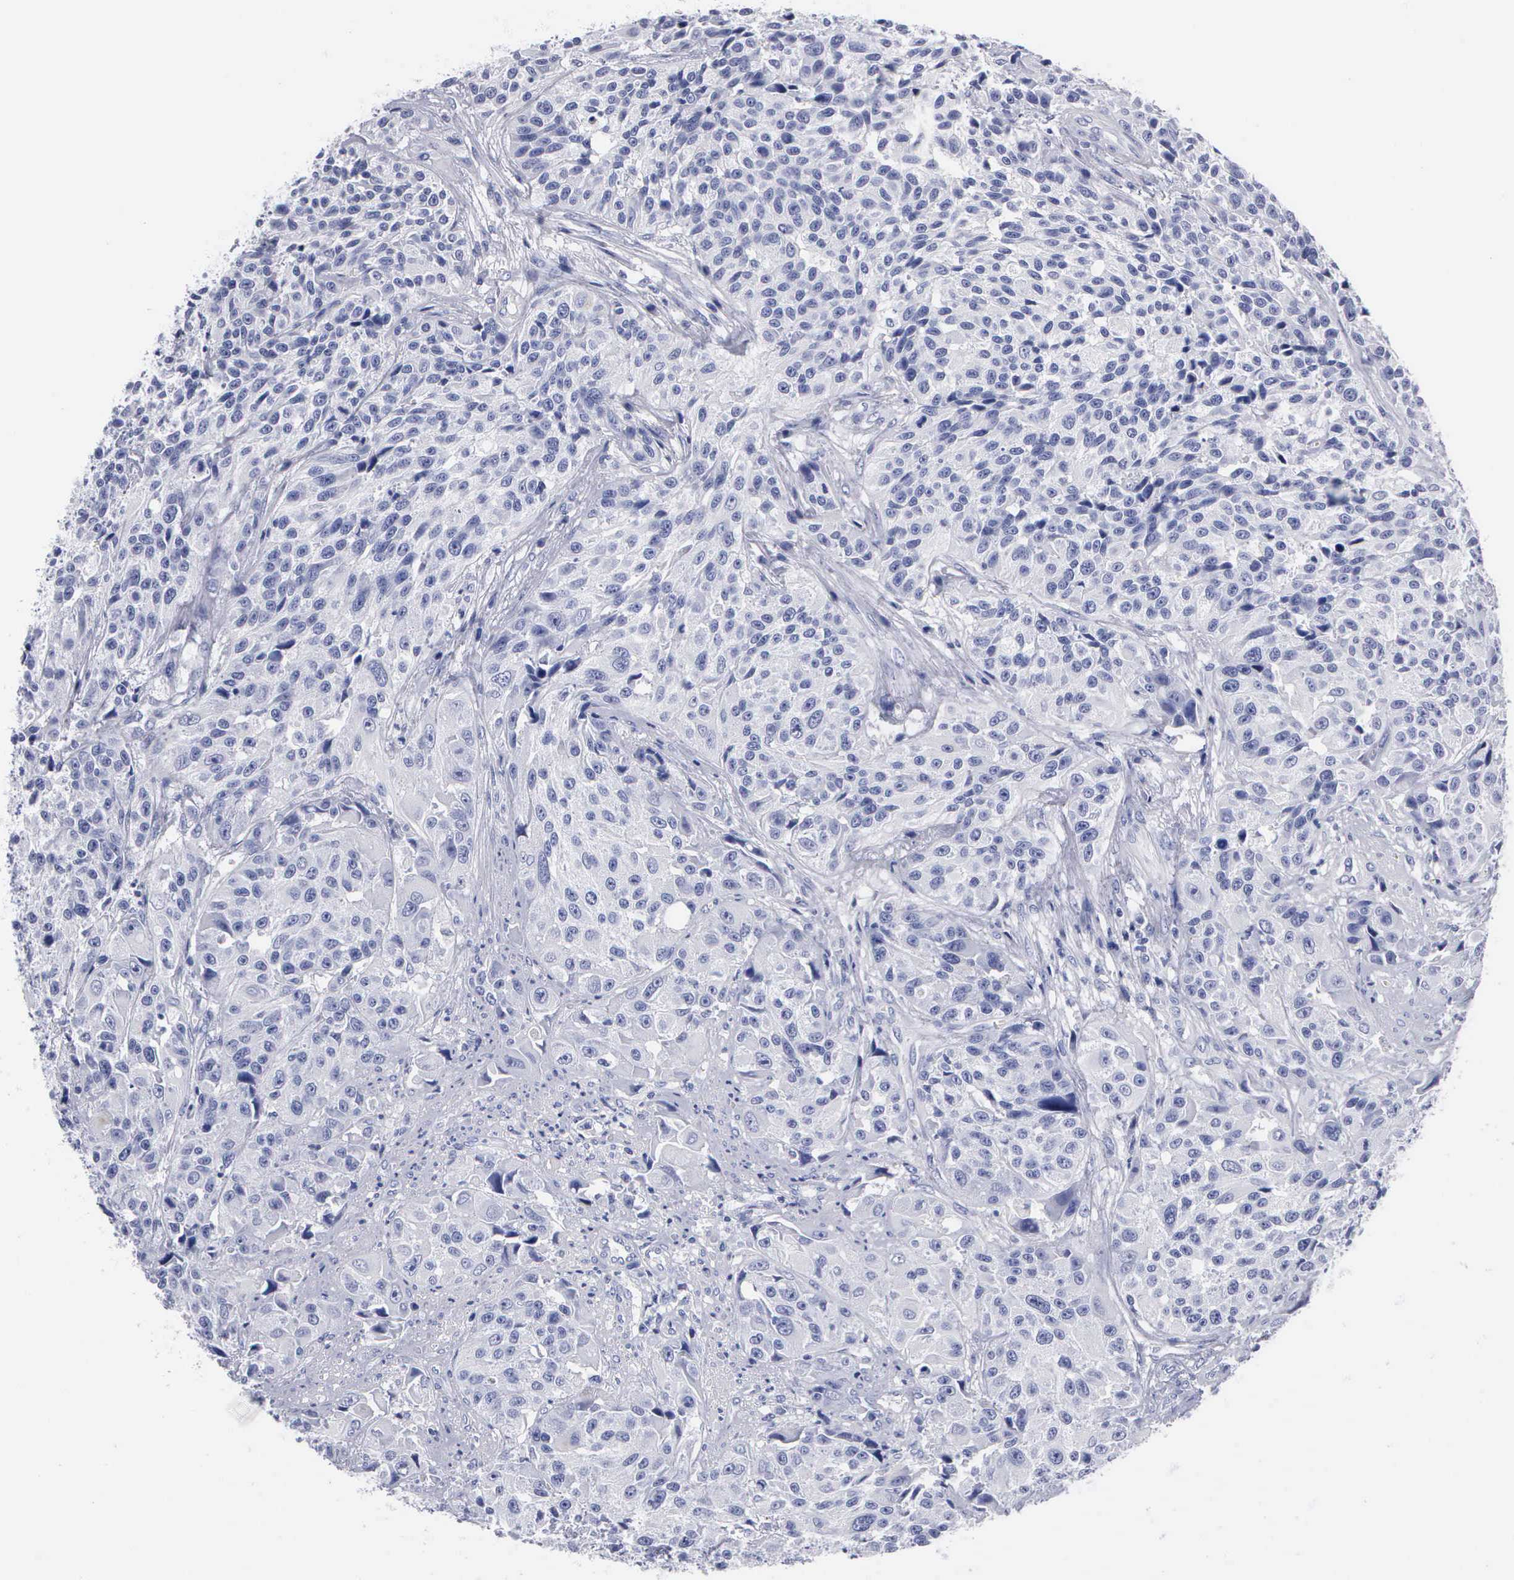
{"staining": {"intensity": "negative", "quantity": "none", "location": "none"}, "tissue": "urothelial cancer", "cell_type": "Tumor cells", "image_type": "cancer", "snomed": [{"axis": "morphology", "description": "Urothelial carcinoma, High grade"}, {"axis": "topography", "description": "Urinary bladder"}], "caption": "This image is of urothelial cancer stained with immunohistochemistry (IHC) to label a protein in brown with the nuclei are counter-stained blue. There is no positivity in tumor cells.", "gene": "CYP19A1", "patient": {"sex": "female", "age": 81}}